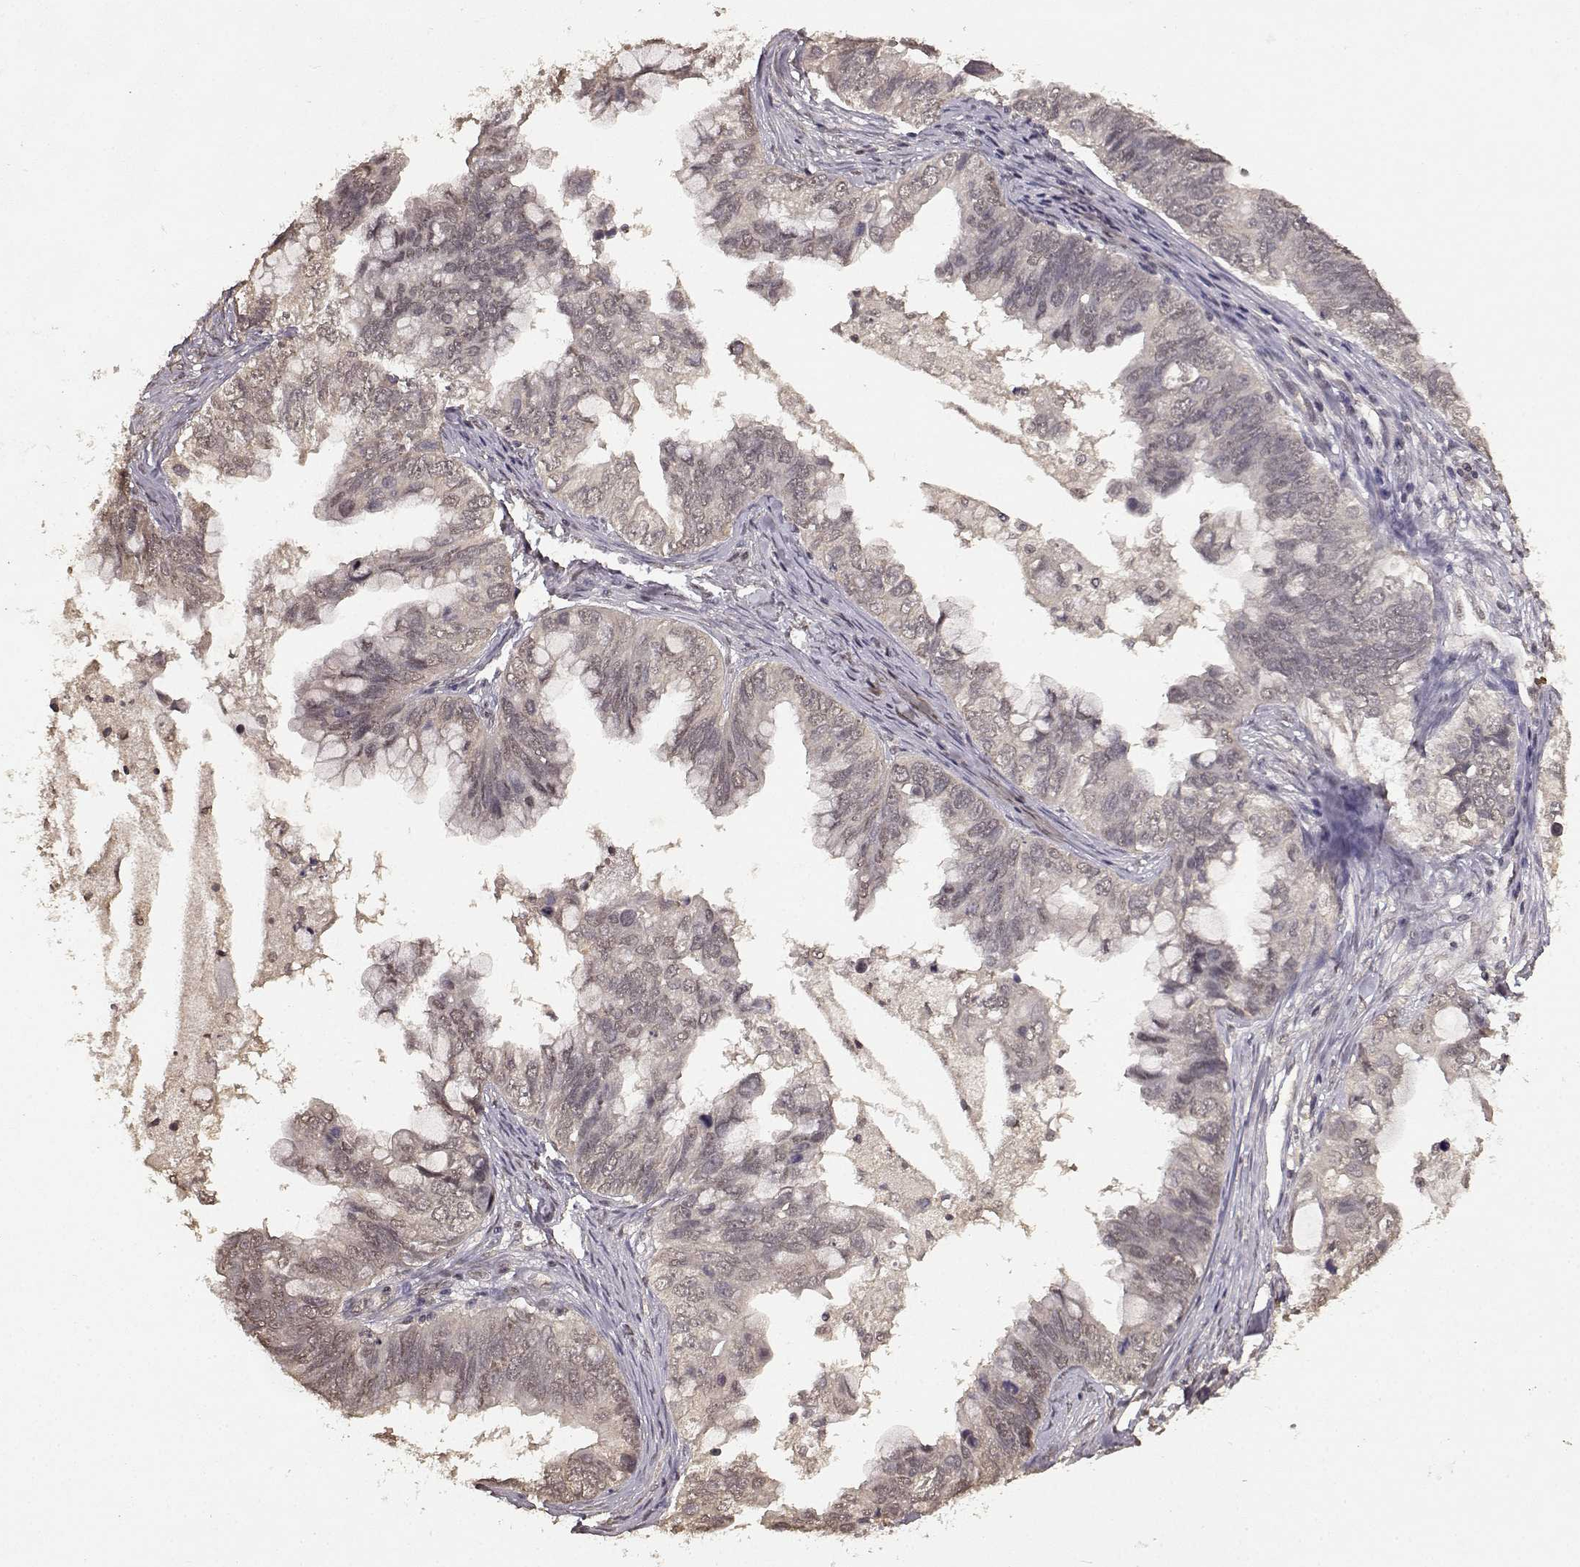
{"staining": {"intensity": "negative", "quantity": "none", "location": "none"}, "tissue": "ovarian cancer", "cell_type": "Tumor cells", "image_type": "cancer", "snomed": [{"axis": "morphology", "description": "Cystadenocarcinoma, mucinous, NOS"}, {"axis": "topography", "description": "Ovary"}], "caption": "The IHC histopathology image has no significant positivity in tumor cells of ovarian cancer (mucinous cystadenocarcinoma) tissue.", "gene": "NTRK2", "patient": {"sex": "female", "age": 76}}